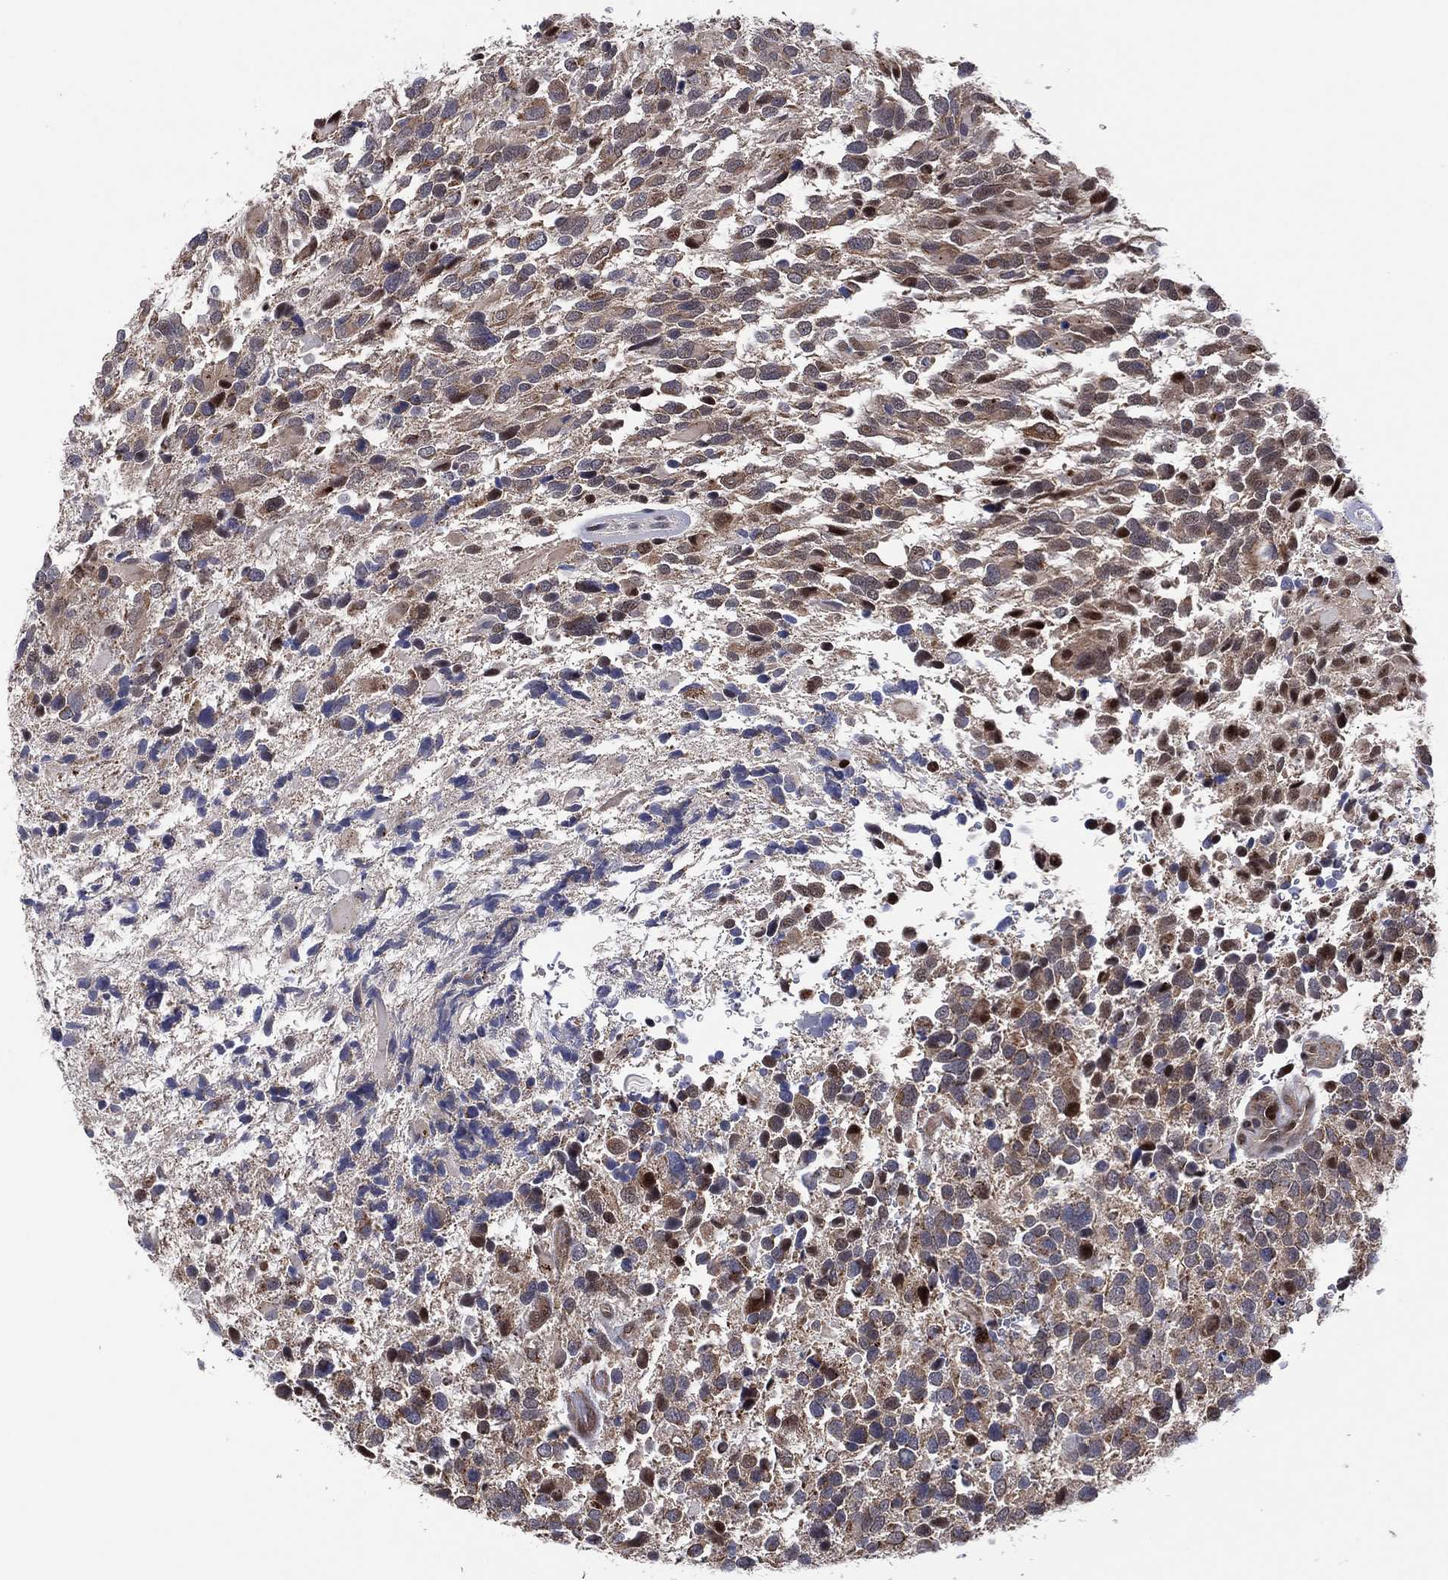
{"staining": {"intensity": "weak", "quantity": "<25%", "location": "nuclear"}, "tissue": "glioma", "cell_type": "Tumor cells", "image_type": "cancer", "snomed": [{"axis": "morphology", "description": "Glioma, malignant, Low grade"}, {"axis": "topography", "description": "Brain"}], "caption": "Human low-grade glioma (malignant) stained for a protein using immunohistochemistry (IHC) demonstrates no positivity in tumor cells.", "gene": "PIDD1", "patient": {"sex": "female", "age": 32}}